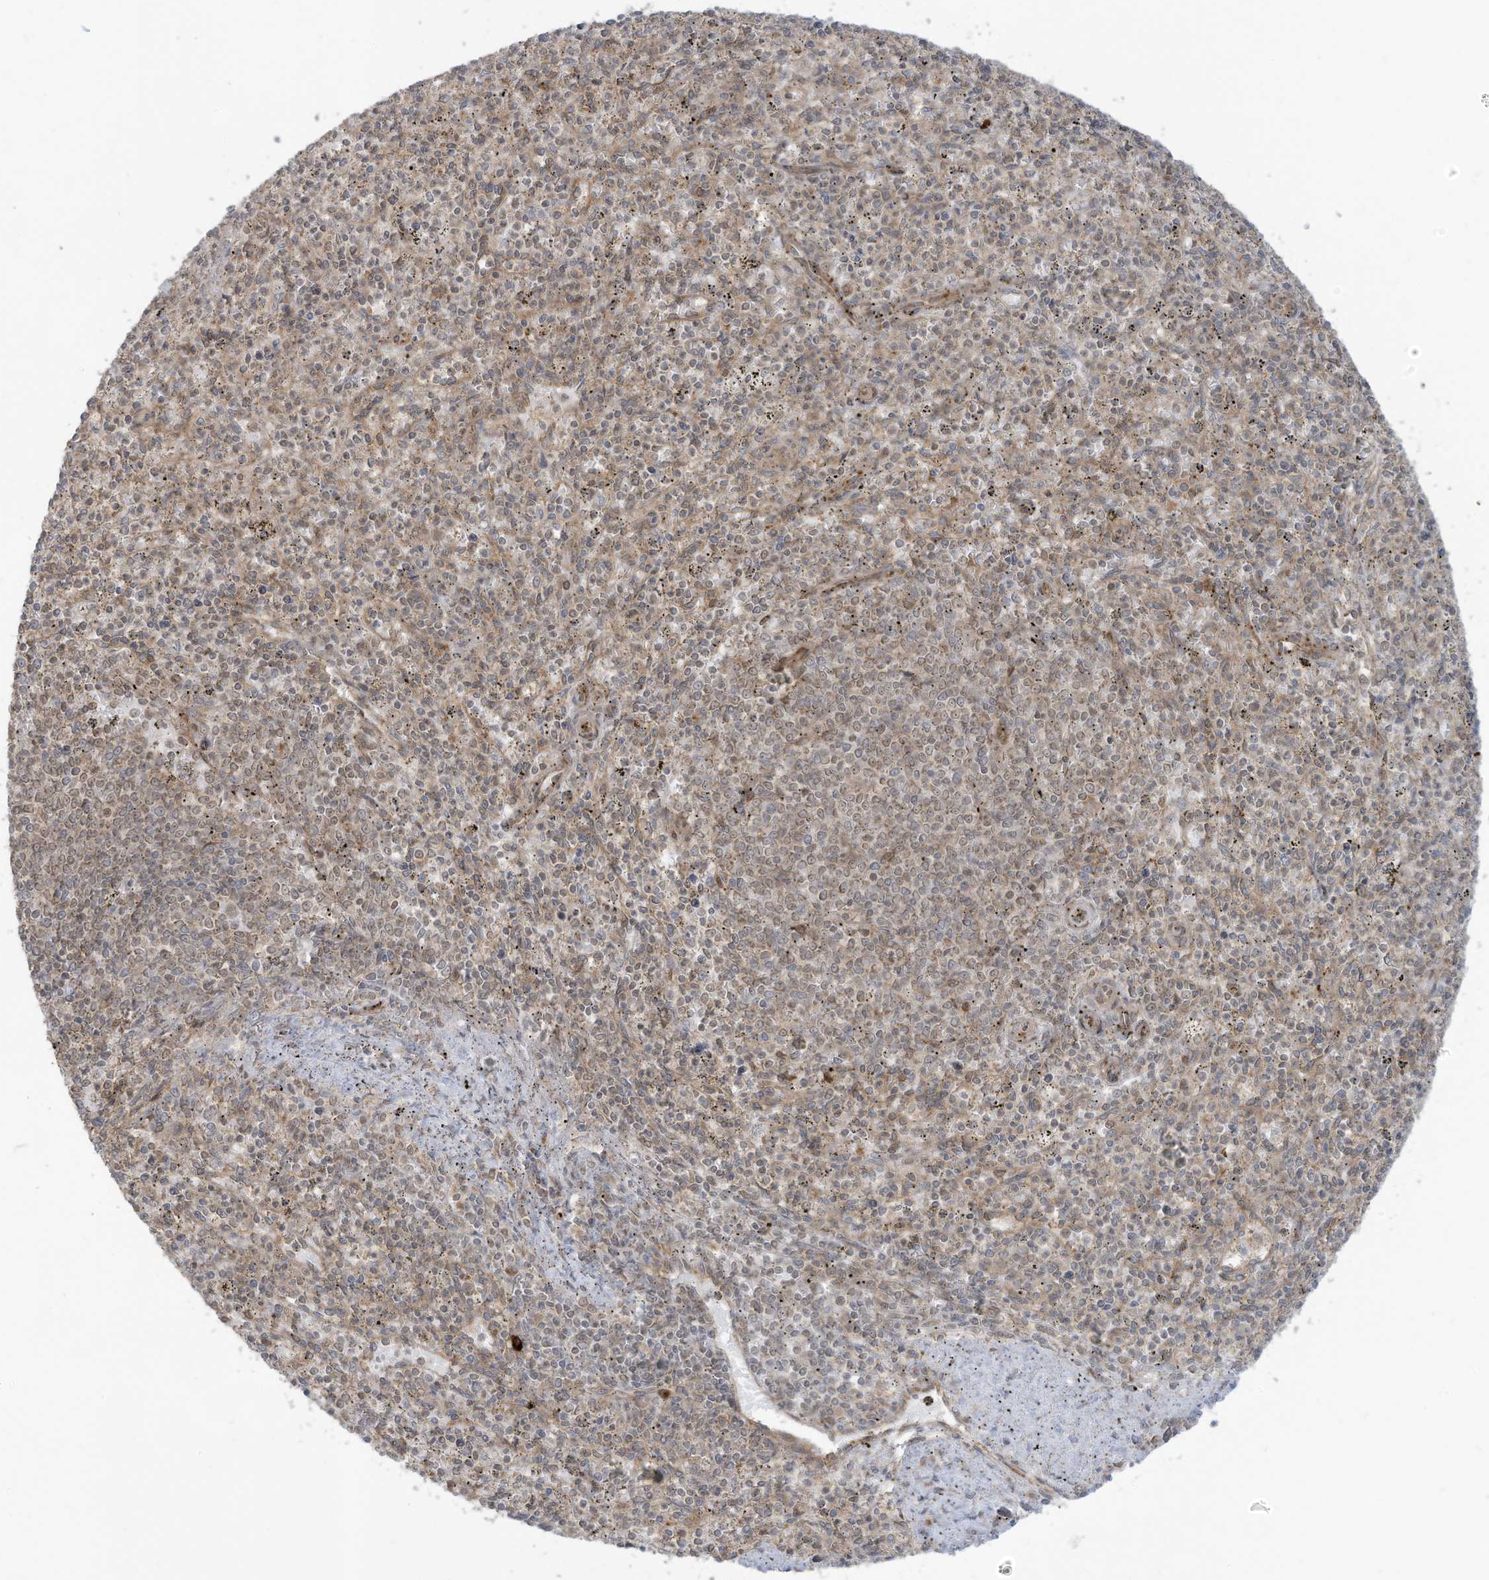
{"staining": {"intensity": "weak", "quantity": "<25%", "location": "cytoplasmic/membranous"}, "tissue": "spleen", "cell_type": "Cells in red pulp", "image_type": "normal", "snomed": [{"axis": "morphology", "description": "Normal tissue, NOS"}, {"axis": "topography", "description": "Spleen"}], "caption": "The histopathology image demonstrates no significant staining in cells in red pulp of spleen.", "gene": "TRIM67", "patient": {"sex": "male", "age": 72}}